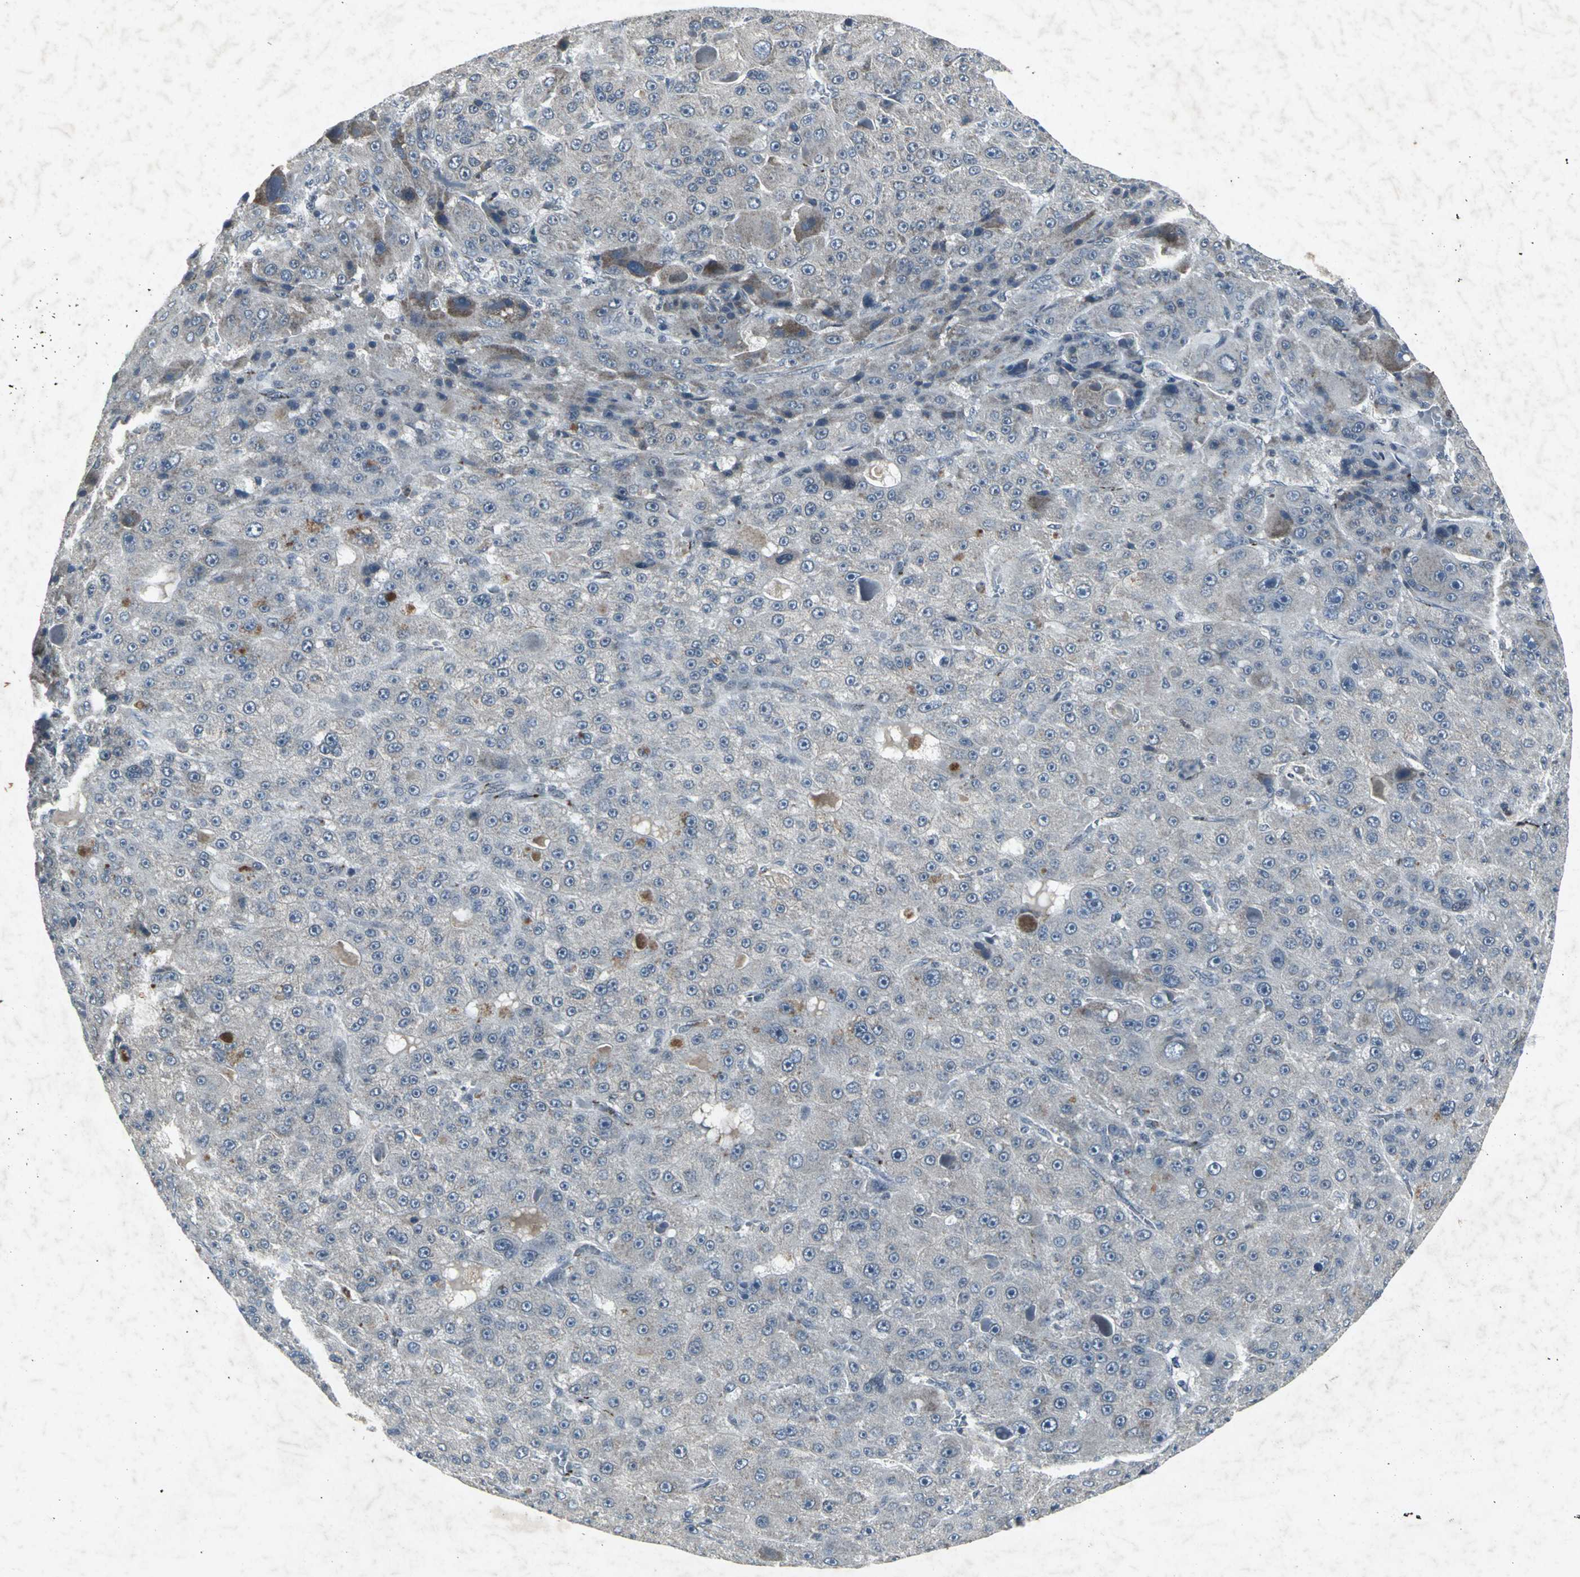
{"staining": {"intensity": "weak", "quantity": "<25%", "location": "cytoplasmic/membranous"}, "tissue": "liver cancer", "cell_type": "Tumor cells", "image_type": "cancer", "snomed": [{"axis": "morphology", "description": "Carcinoma, Hepatocellular, NOS"}, {"axis": "topography", "description": "Liver"}], "caption": "Immunohistochemistry (IHC) of human liver cancer (hepatocellular carcinoma) displays no staining in tumor cells. (DAB IHC with hematoxylin counter stain).", "gene": "BMP4", "patient": {"sex": "male", "age": 76}}